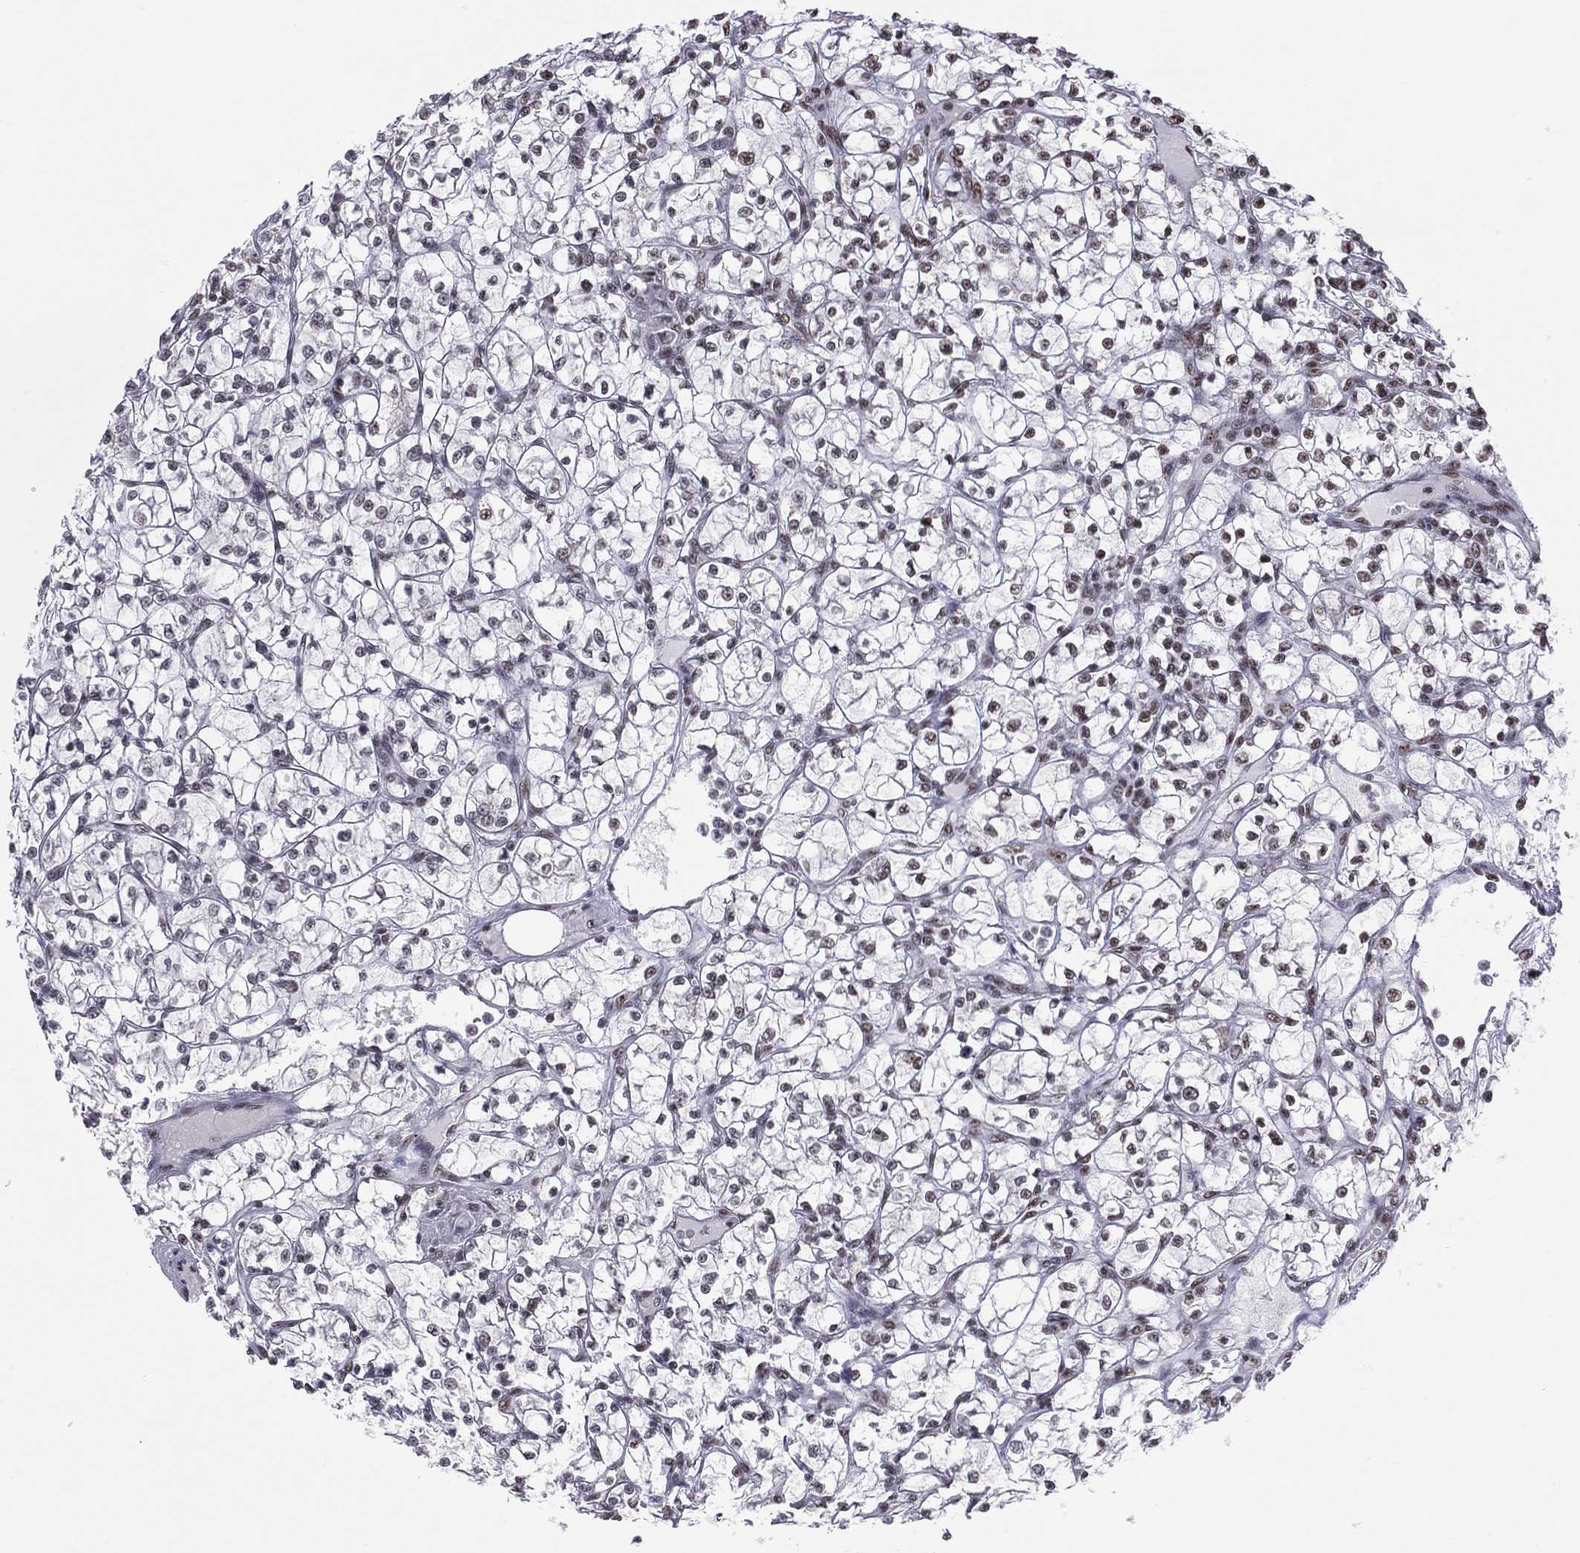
{"staining": {"intensity": "weak", "quantity": "<25%", "location": "nuclear"}, "tissue": "renal cancer", "cell_type": "Tumor cells", "image_type": "cancer", "snomed": [{"axis": "morphology", "description": "Adenocarcinoma, NOS"}, {"axis": "topography", "description": "Kidney"}], "caption": "Immunohistochemistry photomicrograph of neoplastic tissue: human renal cancer stained with DAB (3,3'-diaminobenzidine) reveals no significant protein expression in tumor cells.", "gene": "ZNF7", "patient": {"sex": "female", "age": 64}}